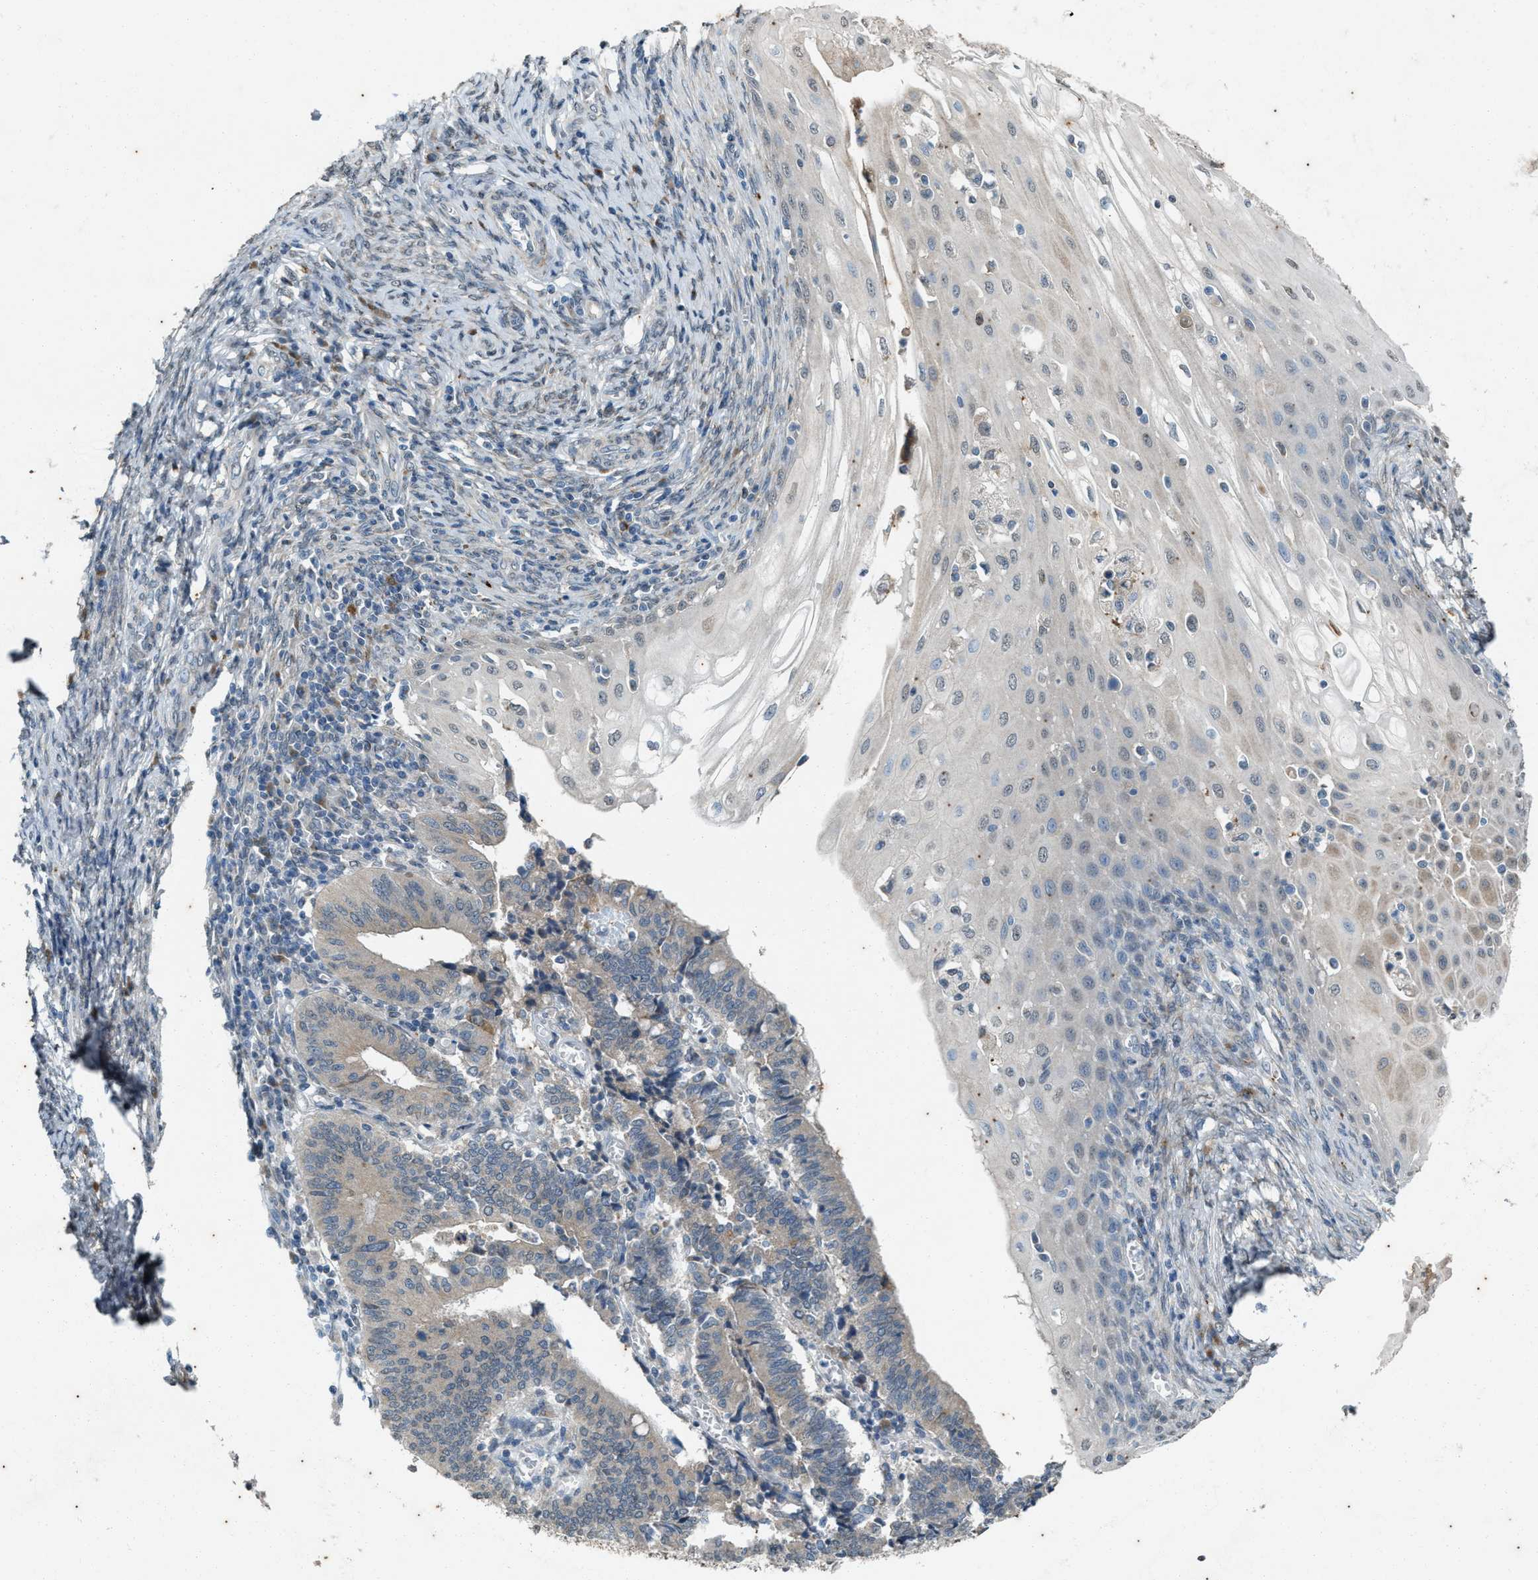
{"staining": {"intensity": "weak", "quantity": "<25%", "location": "cytoplasmic/membranous"}, "tissue": "cervical cancer", "cell_type": "Tumor cells", "image_type": "cancer", "snomed": [{"axis": "morphology", "description": "Adenocarcinoma, NOS"}, {"axis": "topography", "description": "Cervix"}], "caption": "A high-resolution histopathology image shows immunohistochemistry (IHC) staining of adenocarcinoma (cervical), which demonstrates no significant staining in tumor cells.", "gene": "CHPF2", "patient": {"sex": "female", "age": 44}}